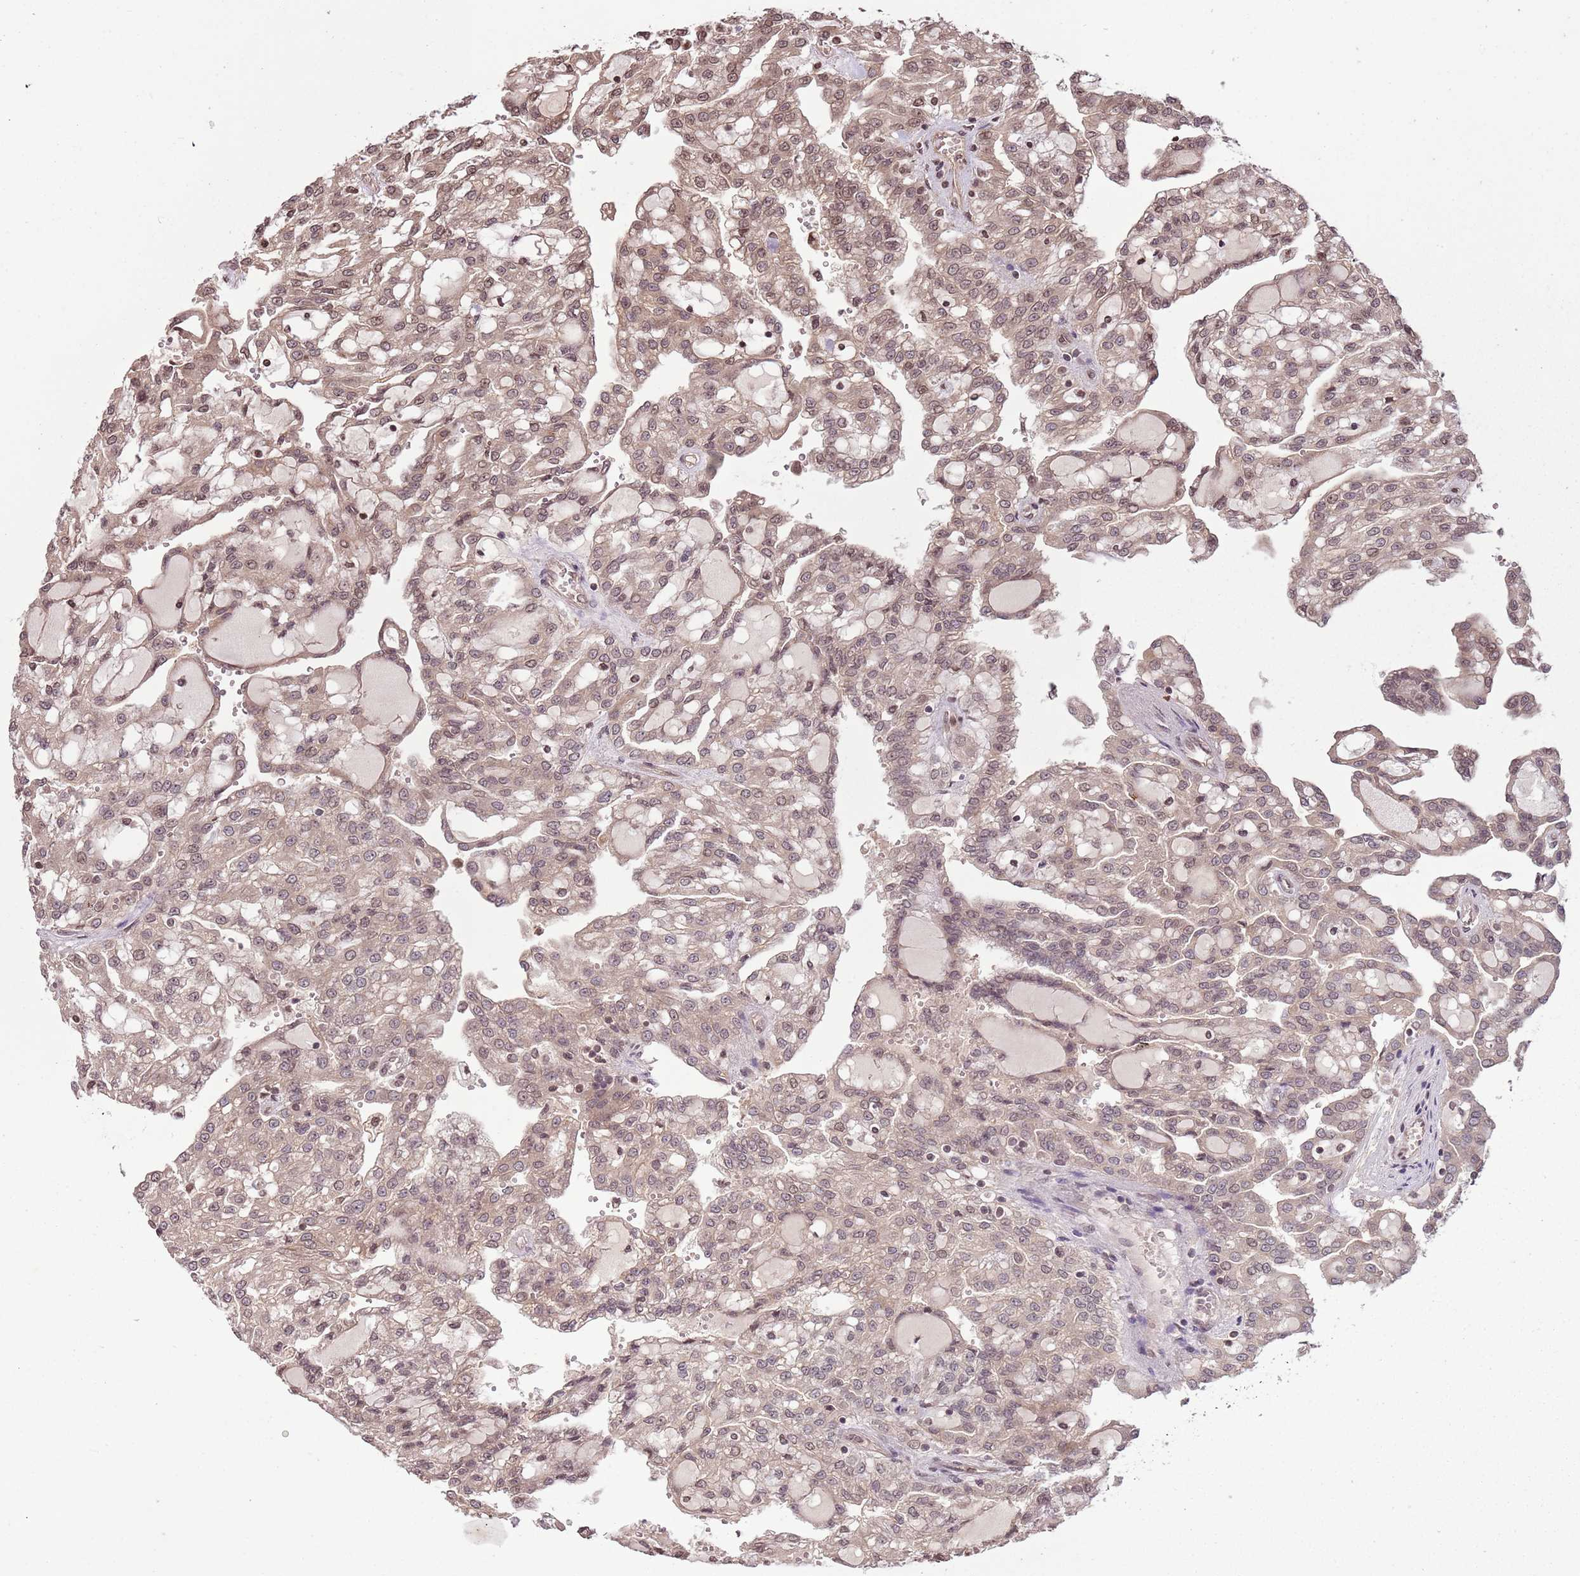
{"staining": {"intensity": "weak", "quantity": ">75%", "location": "cytoplasmic/membranous,nuclear"}, "tissue": "renal cancer", "cell_type": "Tumor cells", "image_type": "cancer", "snomed": [{"axis": "morphology", "description": "Adenocarcinoma, NOS"}, {"axis": "topography", "description": "Kidney"}], "caption": "IHC photomicrograph of renal cancer stained for a protein (brown), which demonstrates low levels of weak cytoplasmic/membranous and nuclear expression in approximately >75% of tumor cells.", "gene": "CAPN9", "patient": {"sex": "male", "age": 63}}